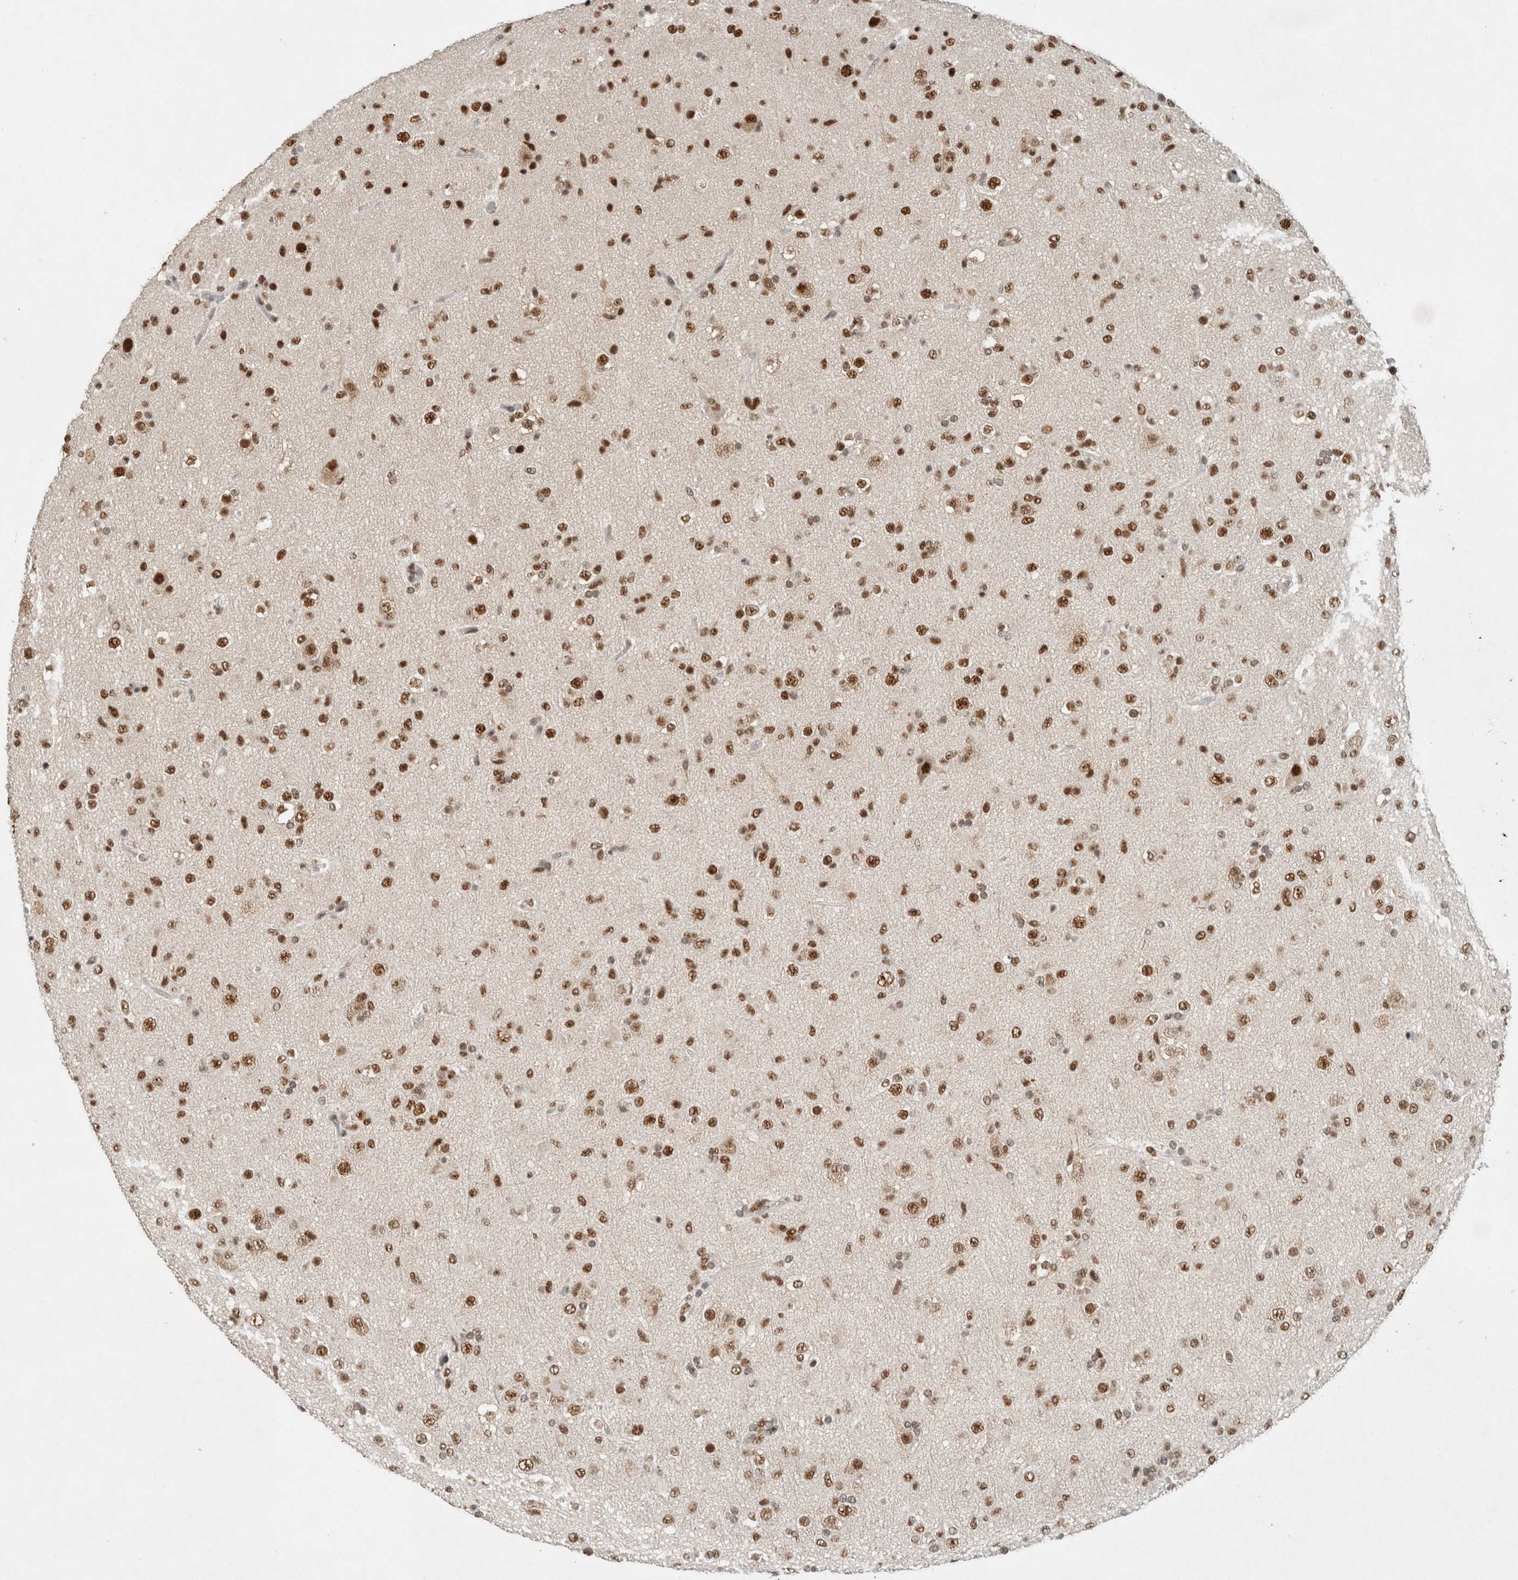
{"staining": {"intensity": "strong", "quantity": ">75%", "location": "nuclear"}, "tissue": "glioma", "cell_type": "Tumor cells", "image_type": "cancer", "snomed": [{"axis": "morphology", "description": "Glioma, malignant, Low grade"}, {"axis": "topography", "description": "Brain"}], "caption": "This is an image of immunohistochemistry staining of glioma, which shows strong expression in the nuclear of tumor cells.", "gene": "DDX42", "patient": {"sex": "male", "age": 65}}